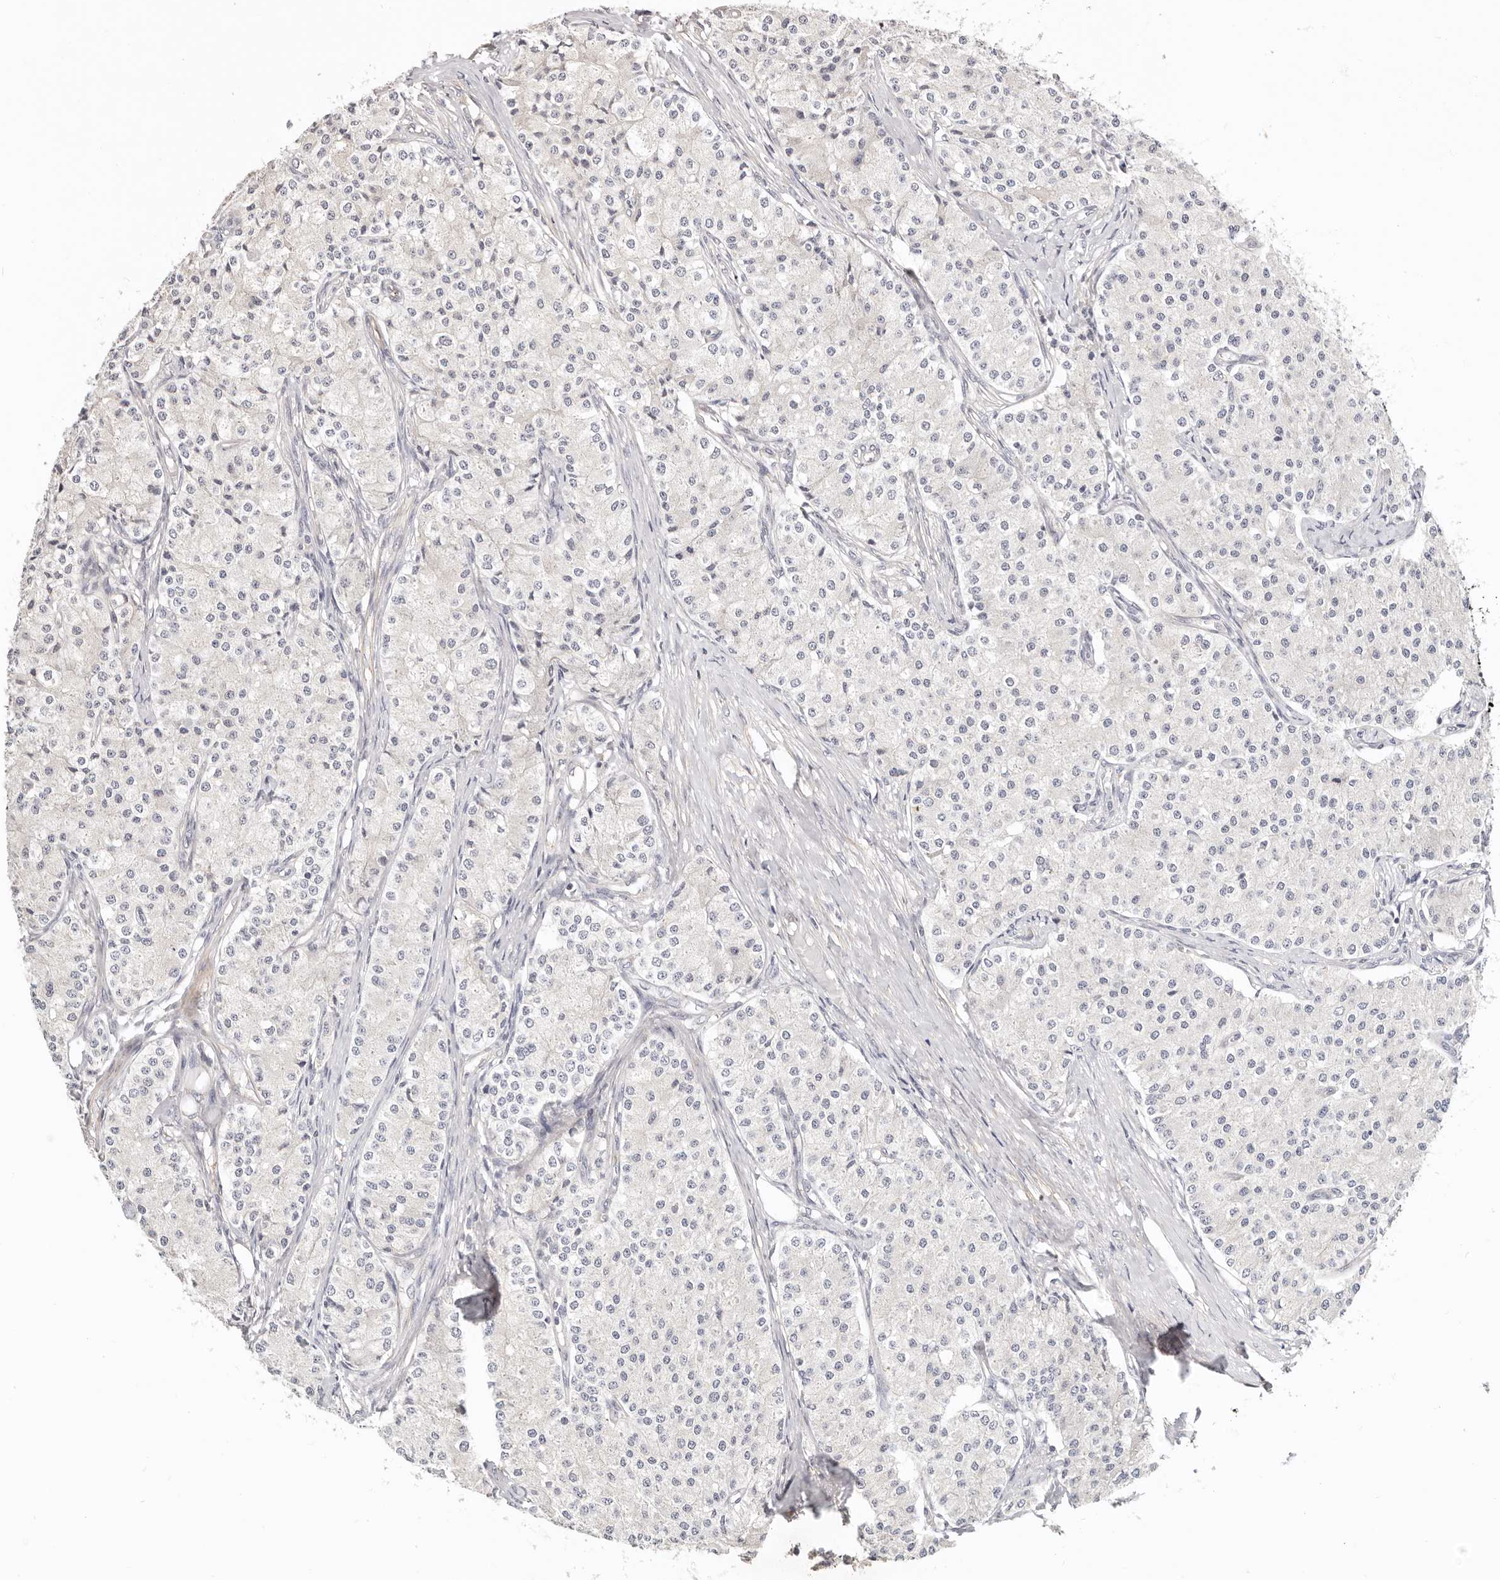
{"staining": {"intensity": "negative", "quantity": "none", "location": "none"}, "tissue": "carcinoid", "cell_type": "Tumor cells", "image_type": "cancer", "snomed": [{"axis": "morphology", "description": "Carcinoid, malignant, NOS"}, {"axis": "topography", "description": "Colon"}], "caption": "High magnification brightfield microscopy of carcinoid stained with DAB (3,3'-diaminobenzidine) (brown) and counterstained with hematoxylin (blue): tumor cells show no significant staining. (Stains: DAB (3,3'-diaminobenzidine) immunohistochemistry with hematoxylin counter stain, Microscopy: brightfield microscopy at high magnification).", "gene": "ZRANB1", "patient": {"sex": "female", "age": 52}}